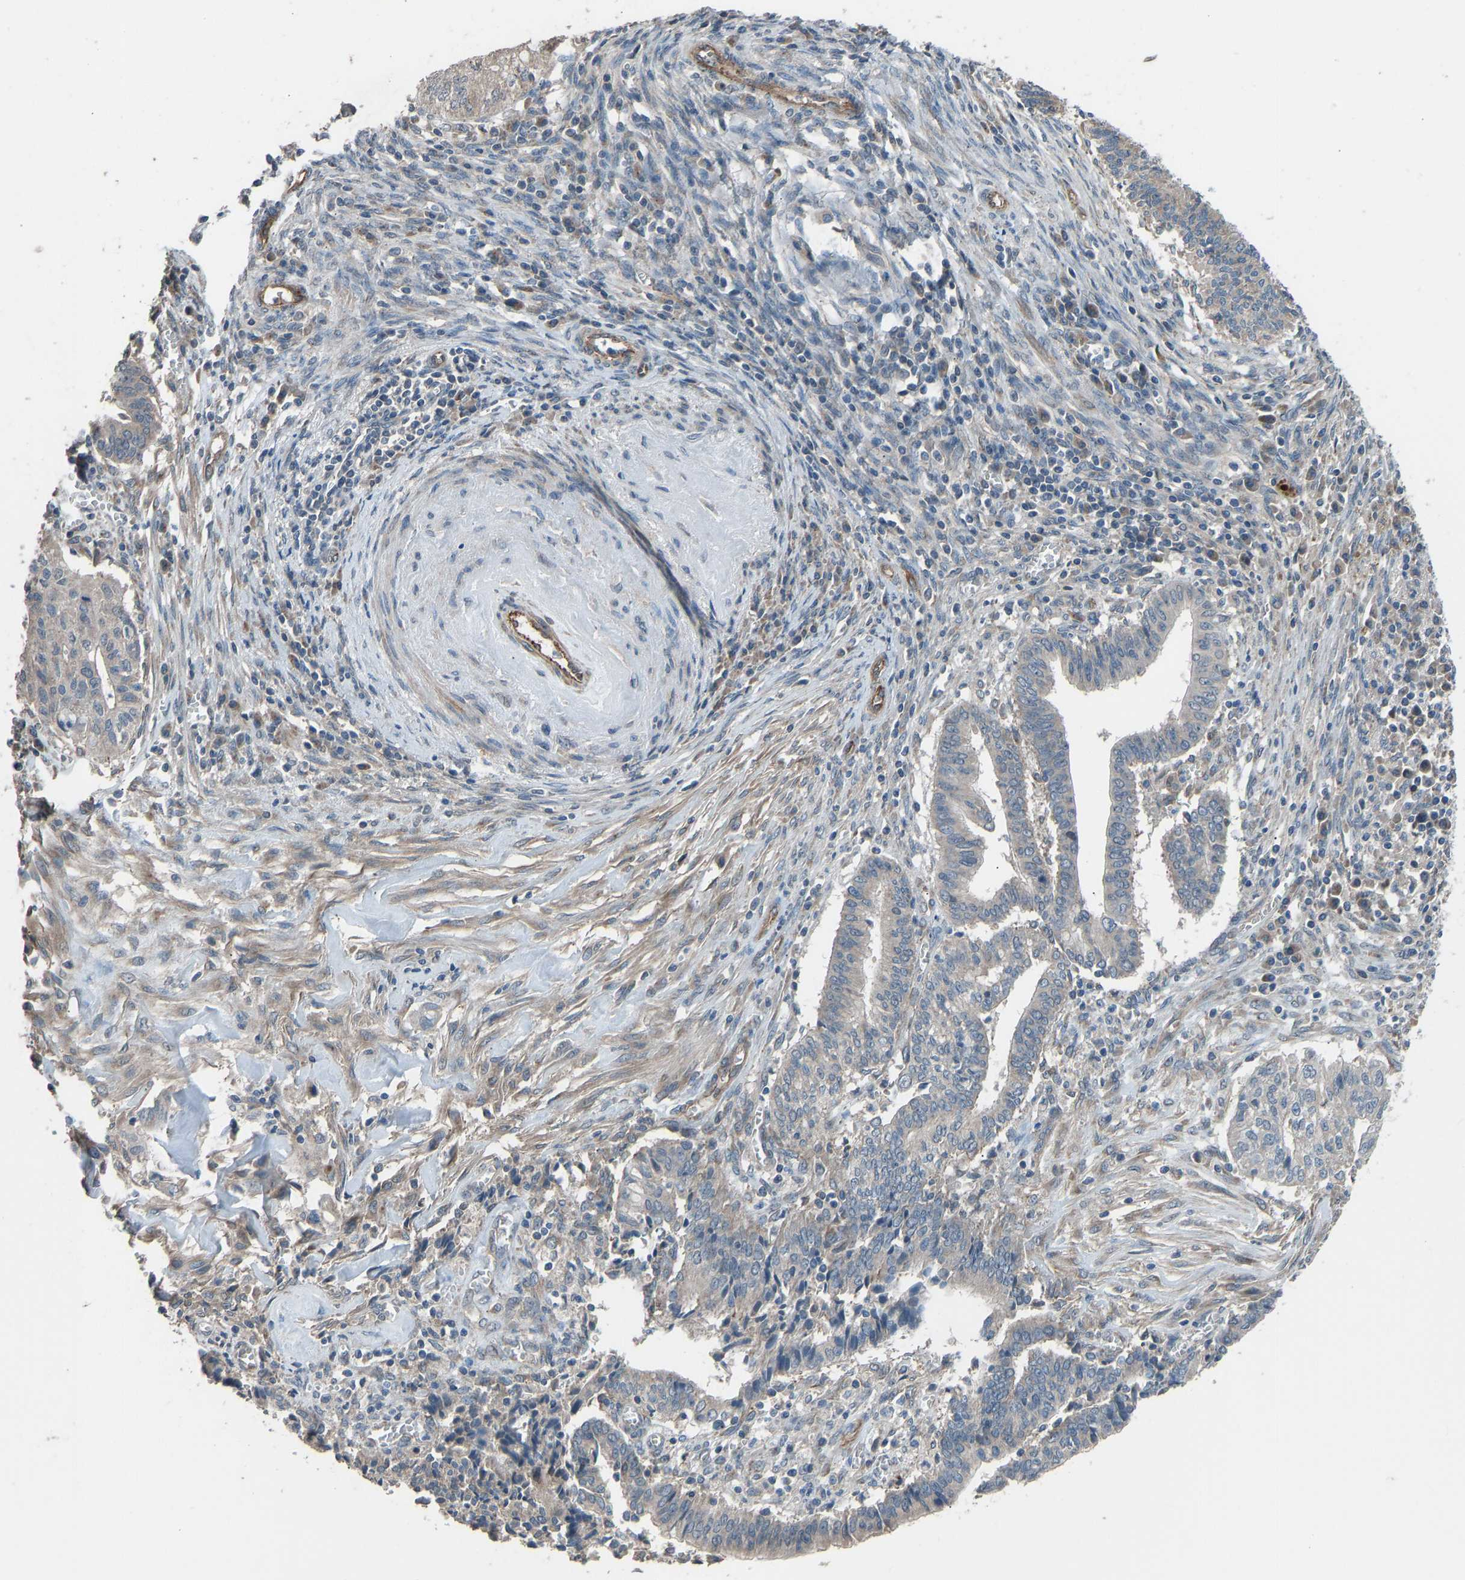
{"staining": {"intensity": "weak", "quantity": "<25%", "location": "cytoplasmic/membranous"}, "tissue": "cervical cancer", "cell_type": "Tumor cells", "image_type": "cancer", "snomed": [{"axis": "morphology", "description": "Adenocarcinoma, NOS"}, {"axis": "topography", "description": "Cervix"}], "caption": "This photomicrograph is of cervical cancer stained with immunohistochemistry (IHC) to label a protein in brown with the nuclei are counter-stained blue. There is no expression in tumor cells. The staining was performed using DAB to visualize the protein expression in brown, while the nuclei were stained in blue with hematoxylin (Magnification: 20x).", "gene": "SLC43A1", "patient": {"sex": "female", "age": 44}}